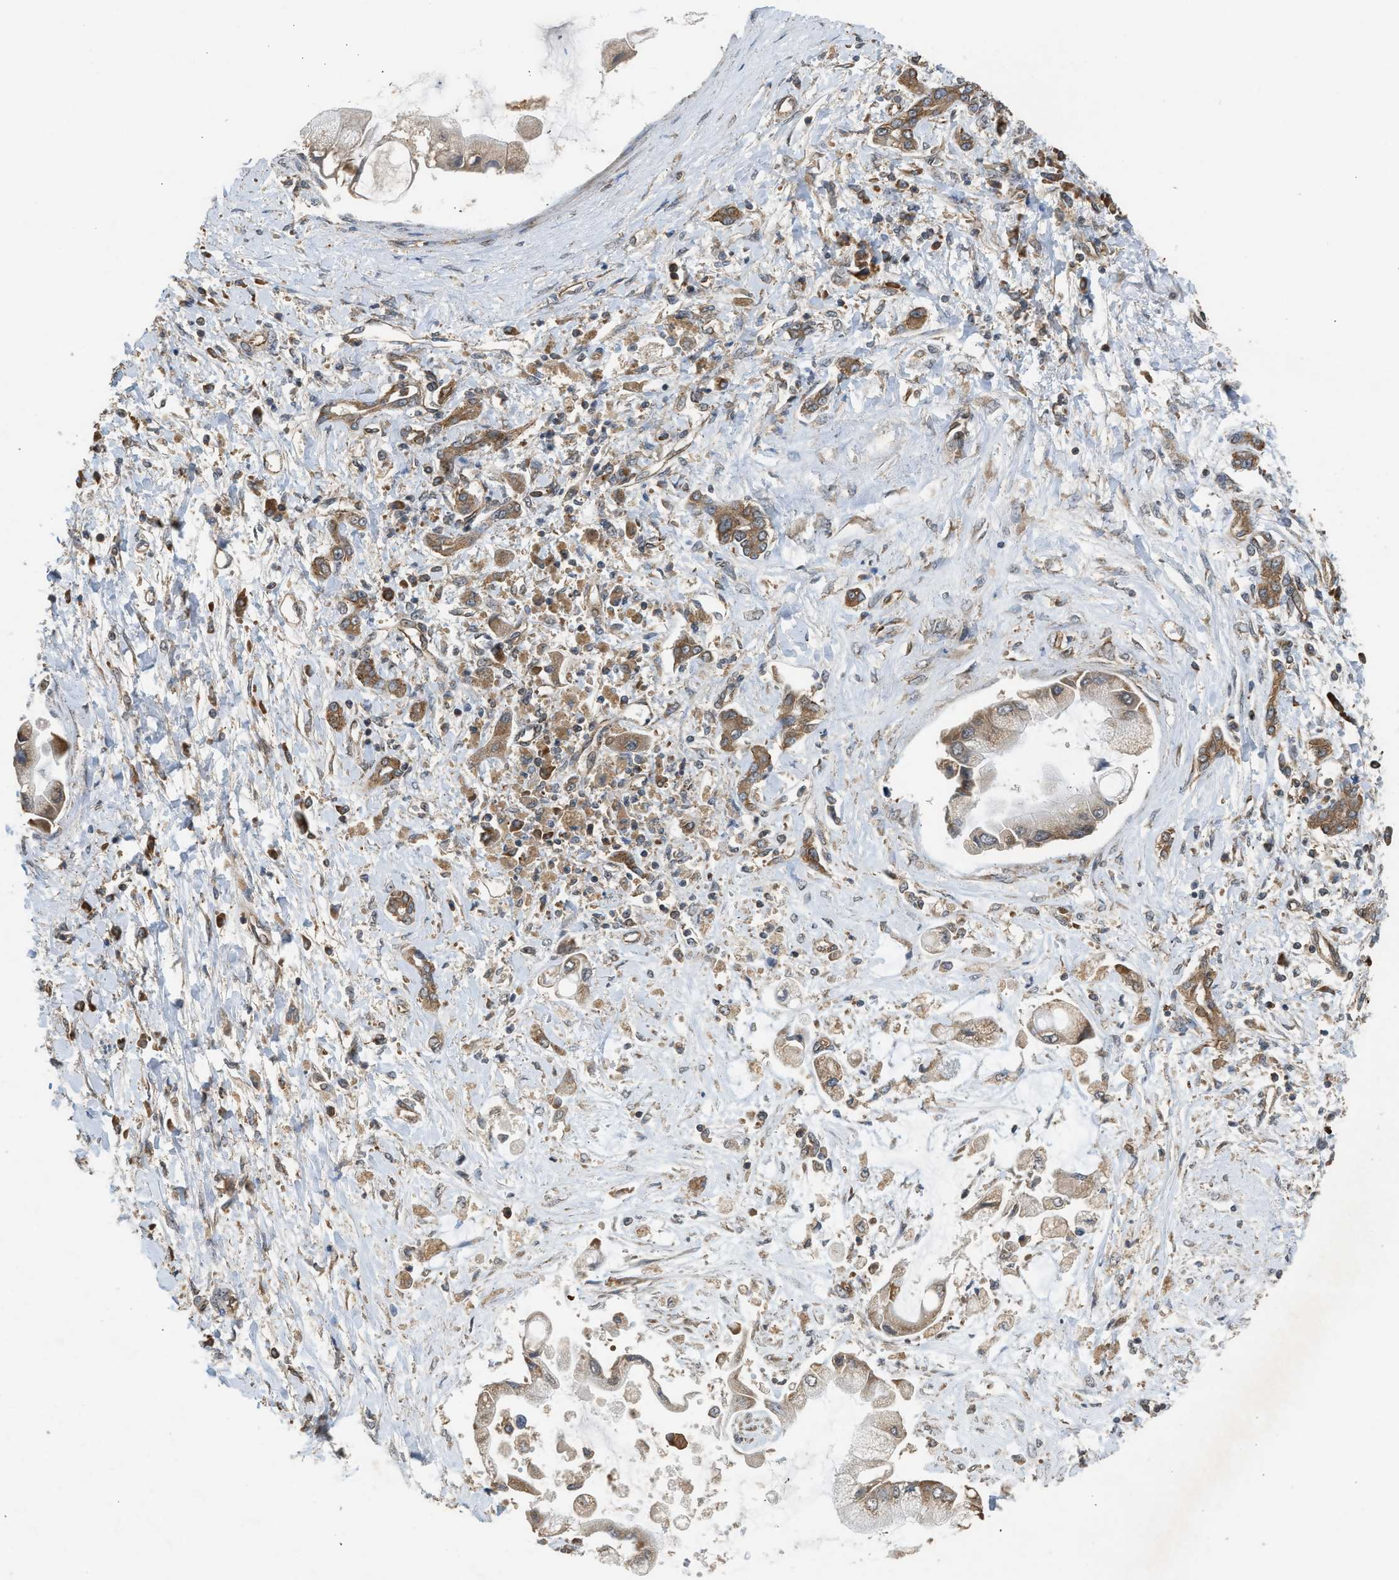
{"staining": {"intensity": "moderate", "quantity": ">75%", "location": "cytoplasmic/membranous"}, "tissue": "liver cancer", "cell_type": "Tumor cells", "image_type": "cancer", "snomed": [{"axis": "morphology", "description": "Cholangiocarcinoma"}, {"axis": "topography", "description": "Liver"}], "caption": "Human liver cancer (cholangiocarcinoma) stained with a brown dye shows moderate cytoplasmic/membranous positive positivity in about >75% of tumor cells.", "gene": "HIP1R", "patient": {"sex": "male", "age": 50}}